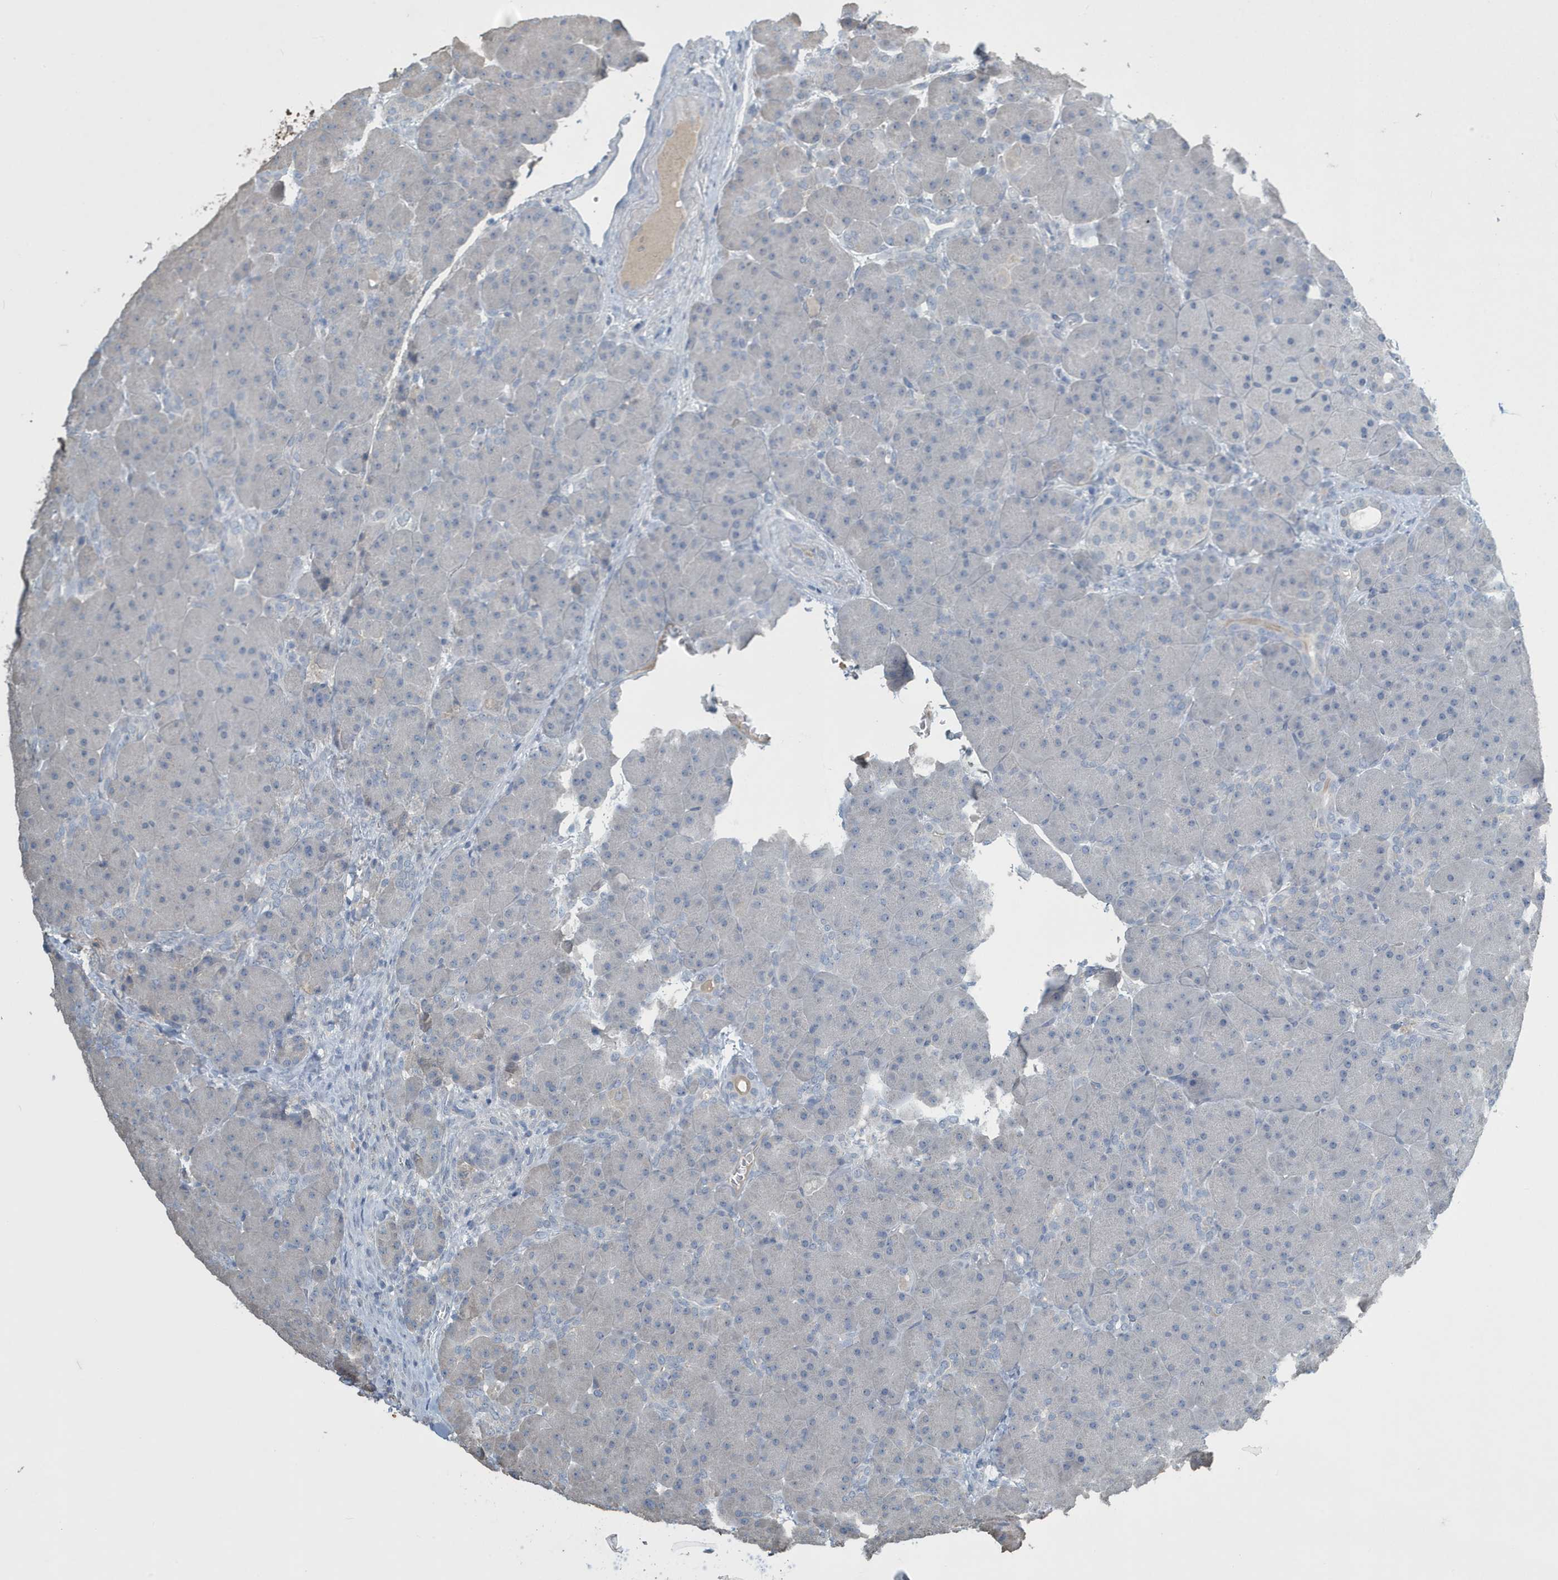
{"staining": {"intensity": "negative", "quantity": "none", "location": "none"}, "tissue": "pancreas", "cell_type": "Exocrine glandular cells", "image_type": "normal", "snomed": [{"axis": "morphology", "description": "Normal tissue, NOS"}, {"axis": "topography", "description": "Pancreas"}], "caption": "Immunohistochemistry (IHC) photomicrograph of normal pancreas: pancreas stained with DAB exhibits no significant protein expression in exocrine glandular cells.", "gene": "UGT2B4", "patient": {"sex": "male", "age": 66}}